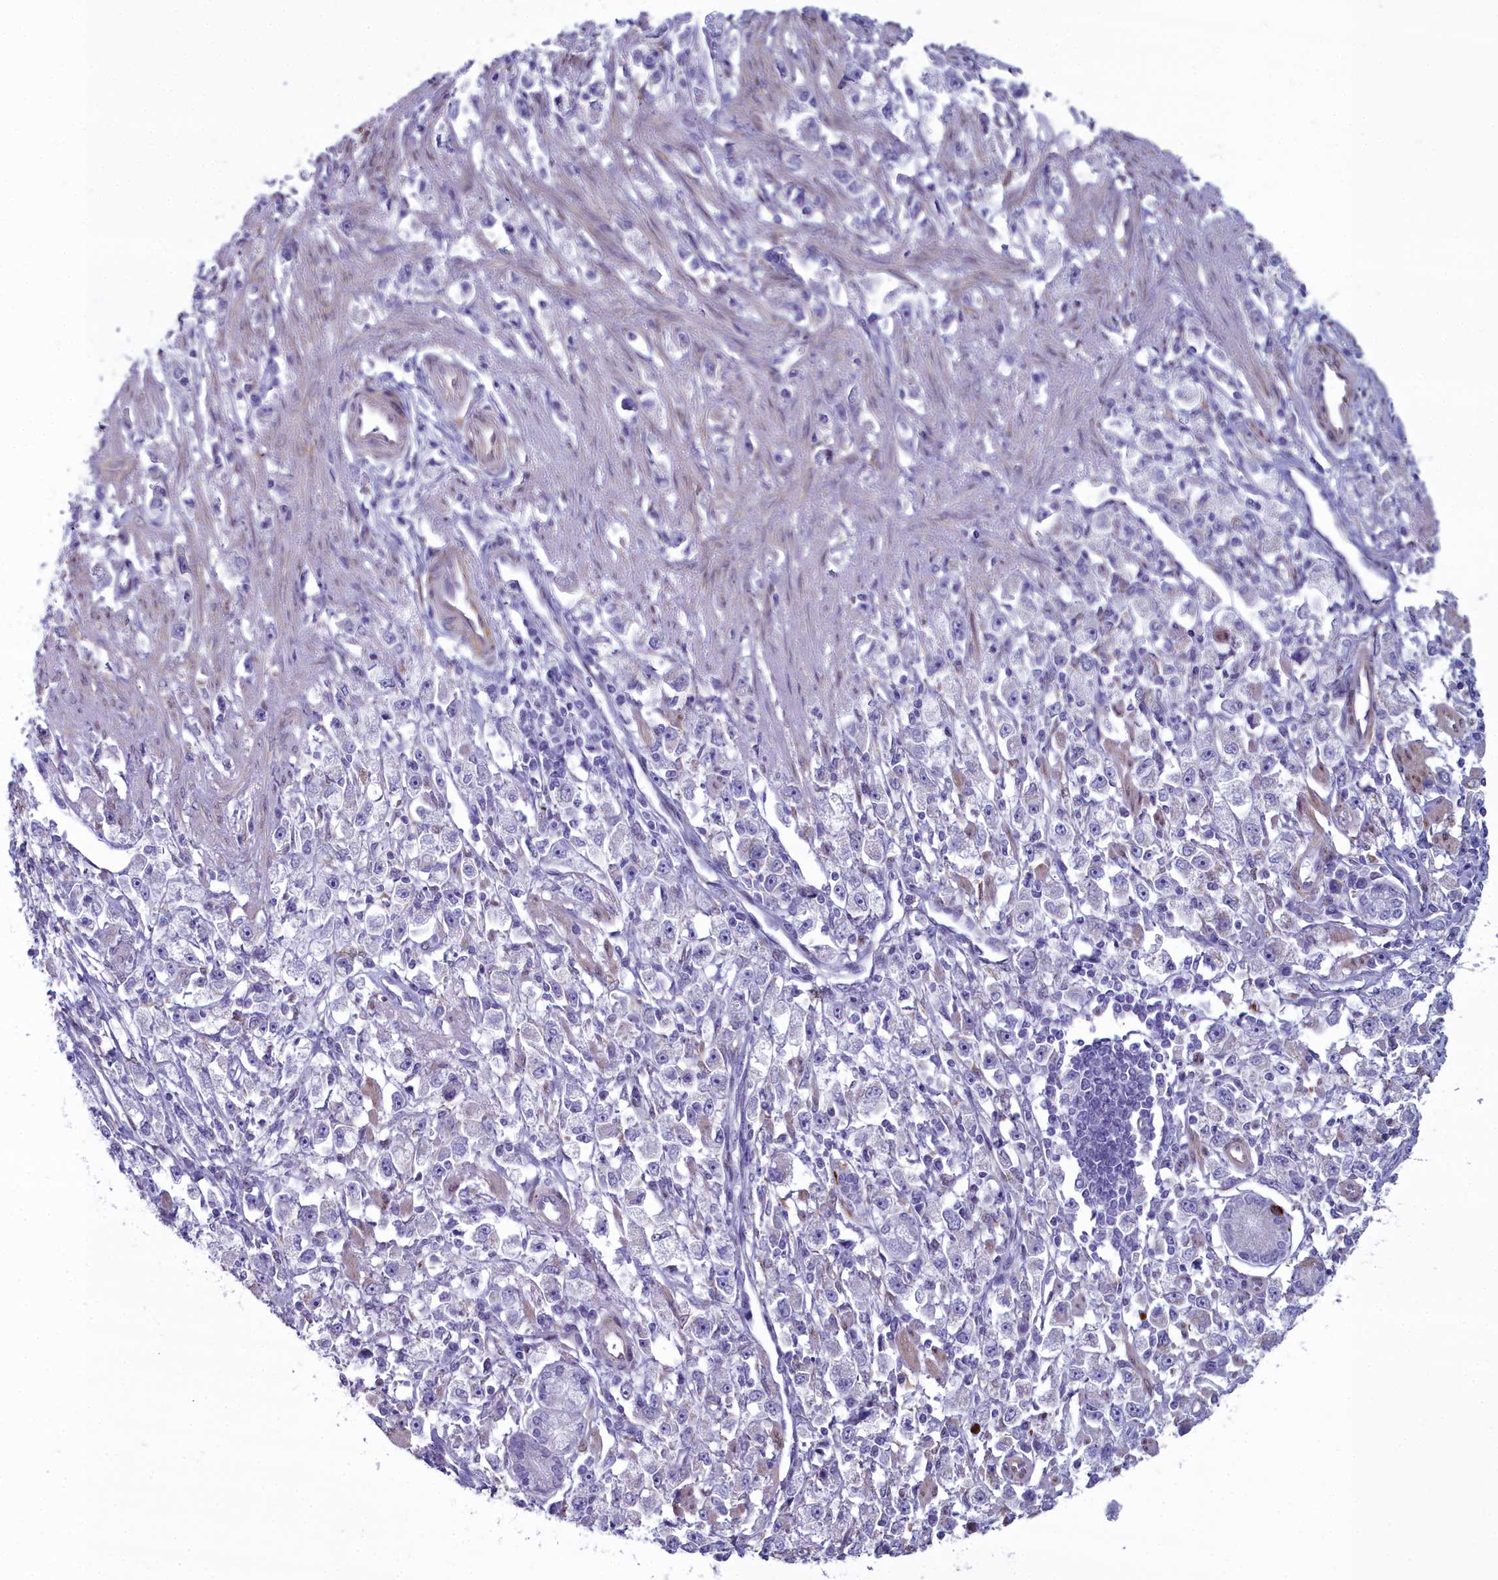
{"staining": {"intensity": "negative", "quantity": "none", "location": "none"}, "tissue": "stomach cancer", "cell_type": "Tumor cells", "image_type": "cancer", "snomed": [{"axis": "morphology", "description": "Adenocarcinoma, NOS"}, {"axis": "topography", "description": "Stomach"}], "caption": "Image shows no significant protein expression in tumor cells of stomach cancer.", "gene": "PPP1R14A", "patient": {"sex": "female", "age": 59}}